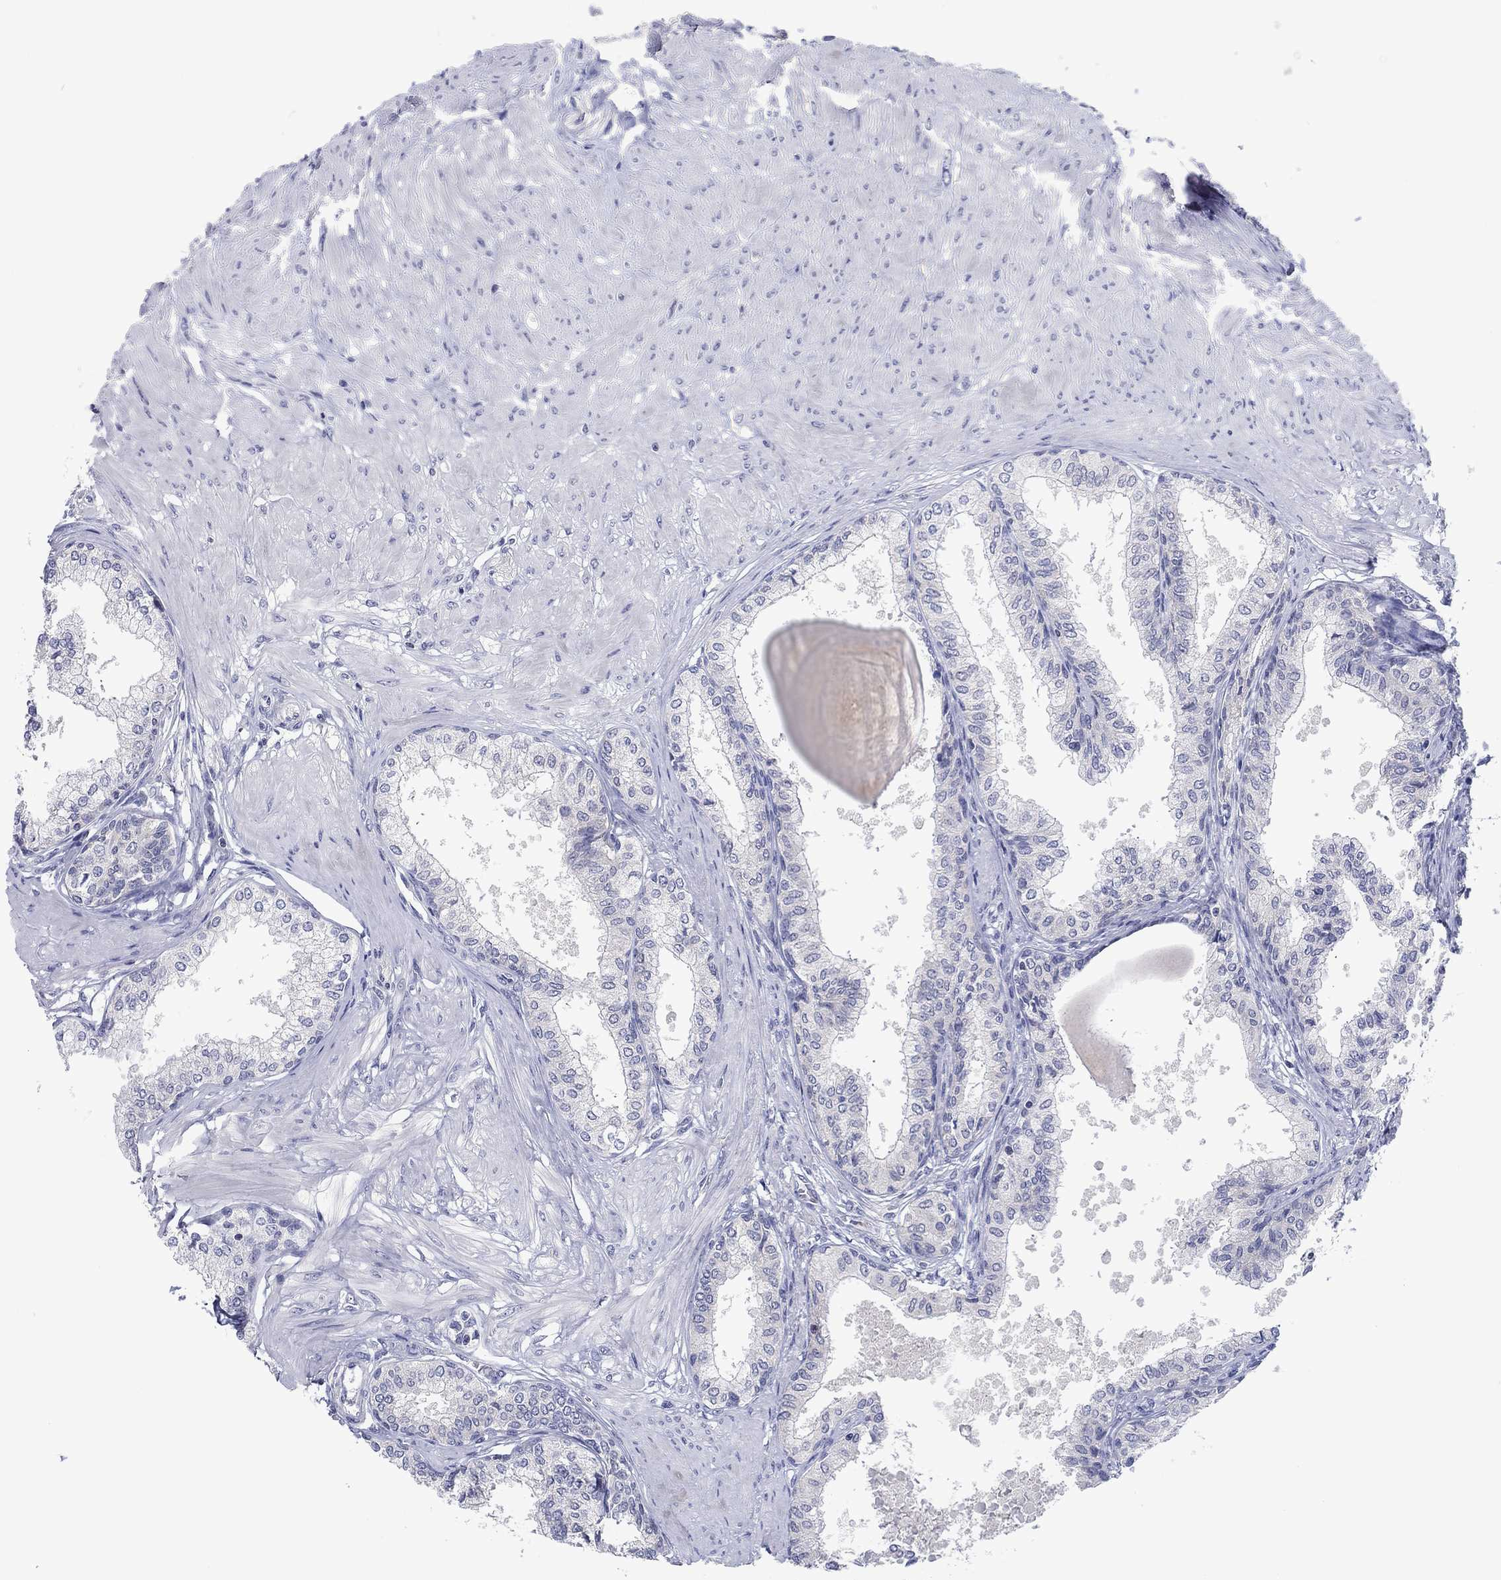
{"staining": {"intensity": "negative", "quantity": "none", "location": "none"}, "tissue": "prostate", "cell_type": "Glandular cells", "image_type": "normal", "snomed": [{"axis": "morphology", "description": "Normal tissue, NOS"}, {"axis": "topography", "description": "Prostate"}], "caption": "This photomicrograph is of normal prostate stained with immunohistochemistry (IHC) to label a protein in brown with the nuclei are counter-stained blue. There is no positivity in glandular cells.", "gene": "FER1L6", "patient": {"sex": "male", "age": 63}}